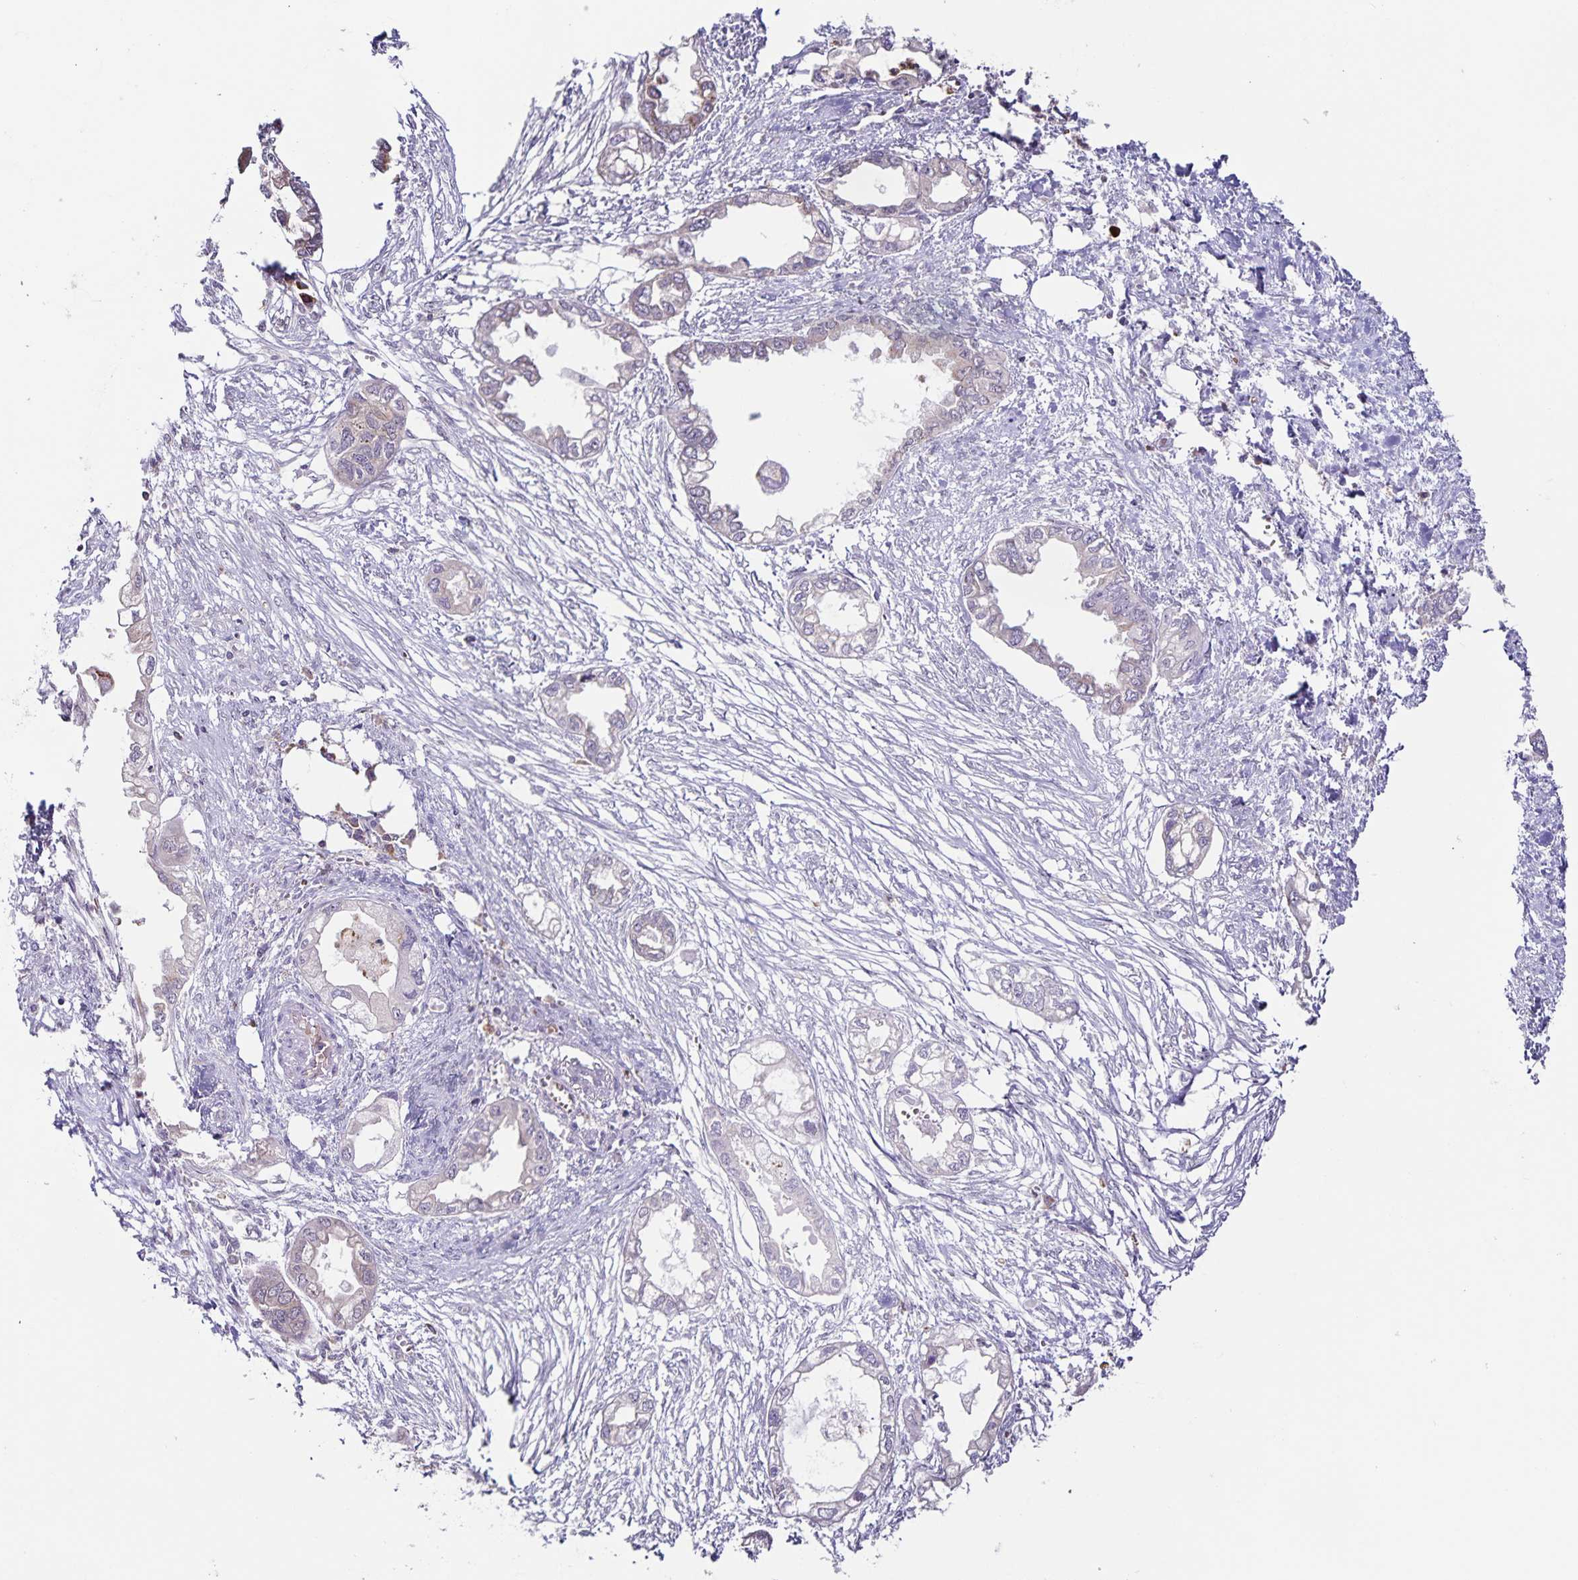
{"staining": {"intensity": "negative", "quantity": "none", "location": "none"}, "tissue": "endometrial cancer", "cell_type": "Tumor cells", "image_type": "cancer", "snomed": [{"axis": "morphology", "description": "Adenocarcinoma, NOS"}, {"axis": "morphology", "description": "Adenocarcinoma, metastatic, NOS"}, {"axis": "topography", "description": "Adipose tissue"}, {"axis": "topography", "description": "Endometrium"}], "caption": "This is an IHC image of human endometrial cancer (adenocarcinoma). There is no staining in tumor cells.", "gene": "STPG4", "patient": {"sex": "female", "age": 67}}